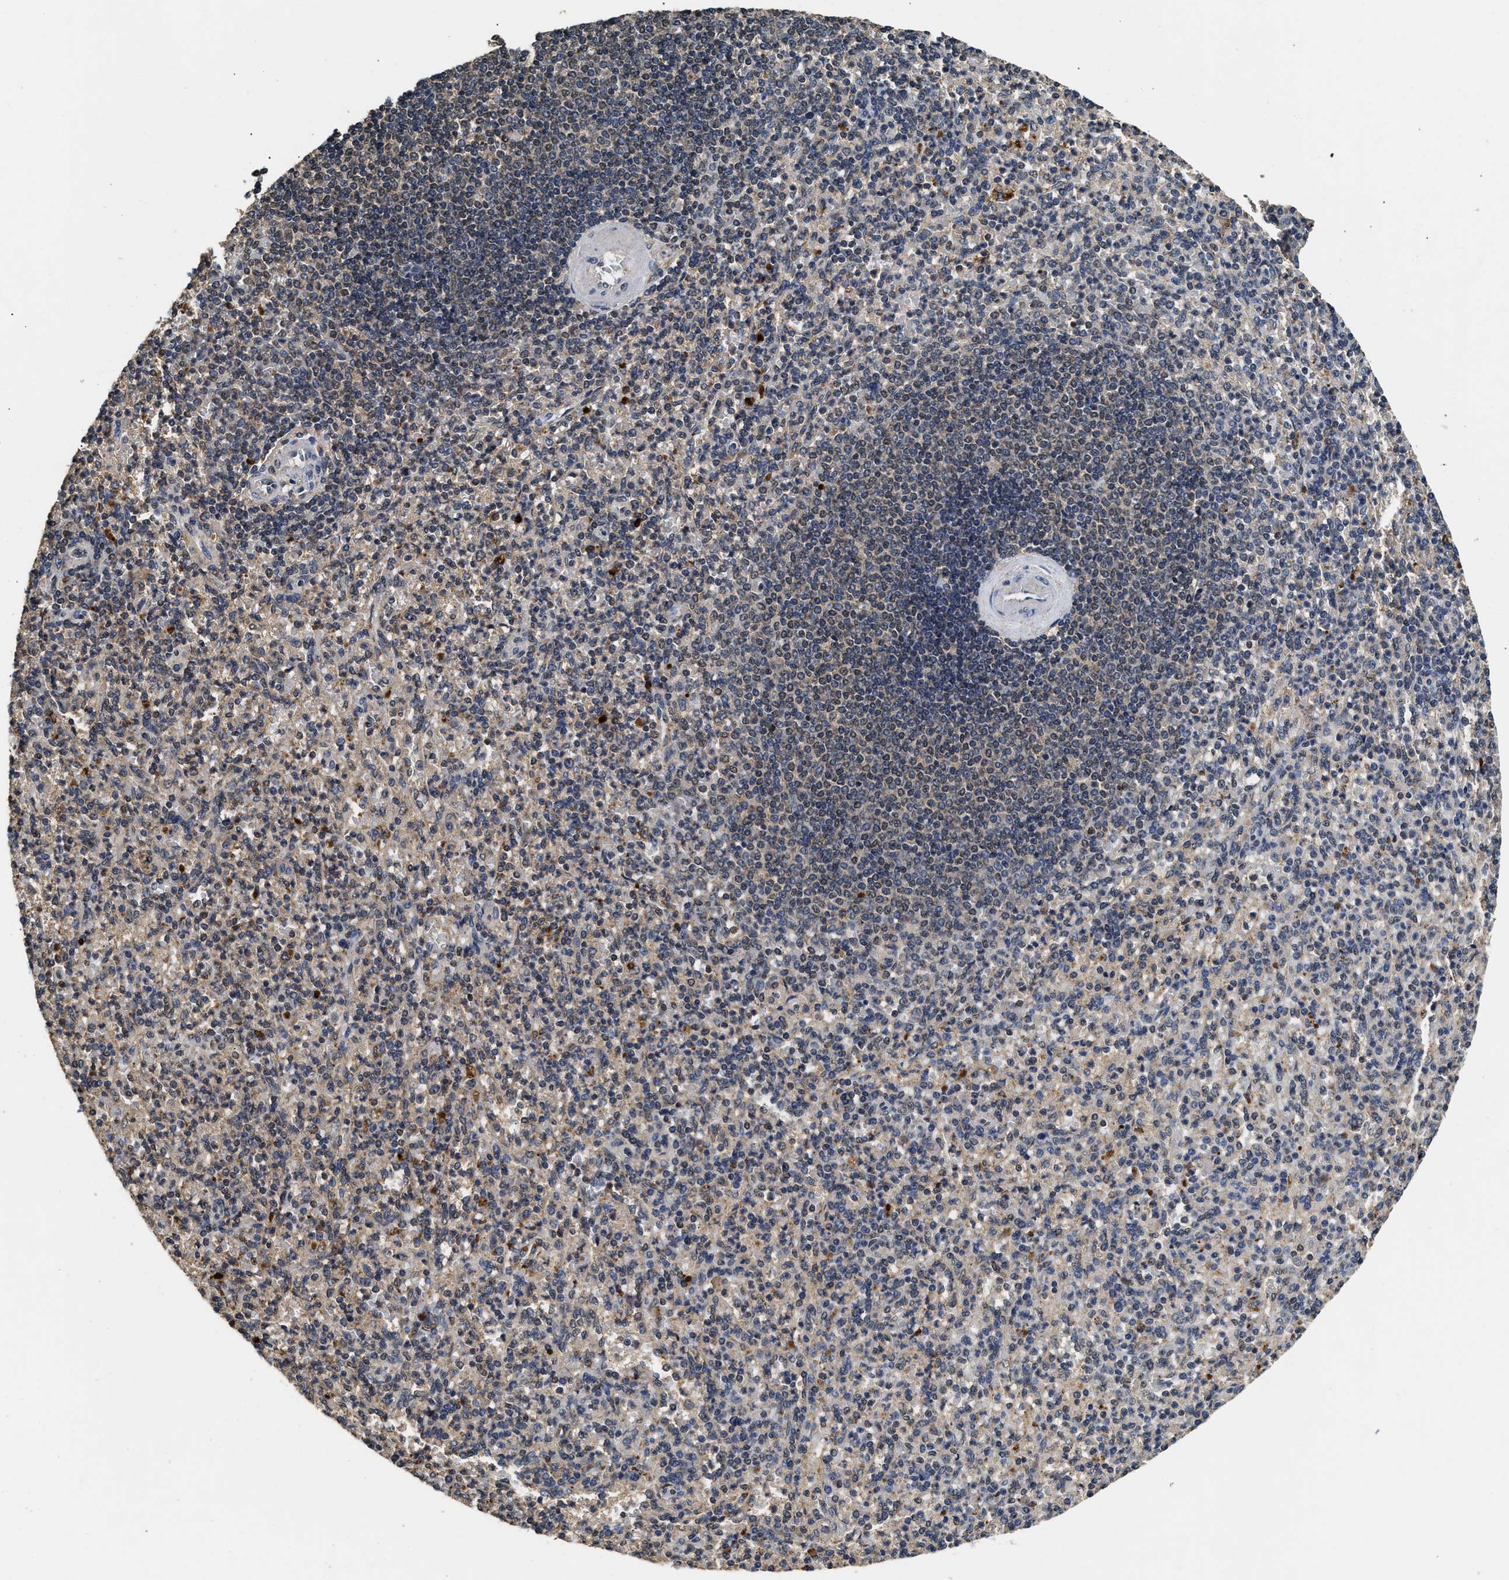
{"staining": {"intensity": "weak", "quantity": "25%-75%", "location": "cytoplasmic/membranous"}, "tissue": "spleen", "cell_type": "Cells in red pulp", "image_type": "normal", "snomed": [{"axis": "morphology", "description": "Normal tissue, NOS"}, {"axis": "topography", "description": "Spleen"}], "caption": "Cells in red pulp exhibit low levels of weak cytoplasmic/membranous positivity in about 25%-75% of cells in unremarkable spleen.", "gene": "CTNNA1", "patient": {"sex": "female", "age": 74}}